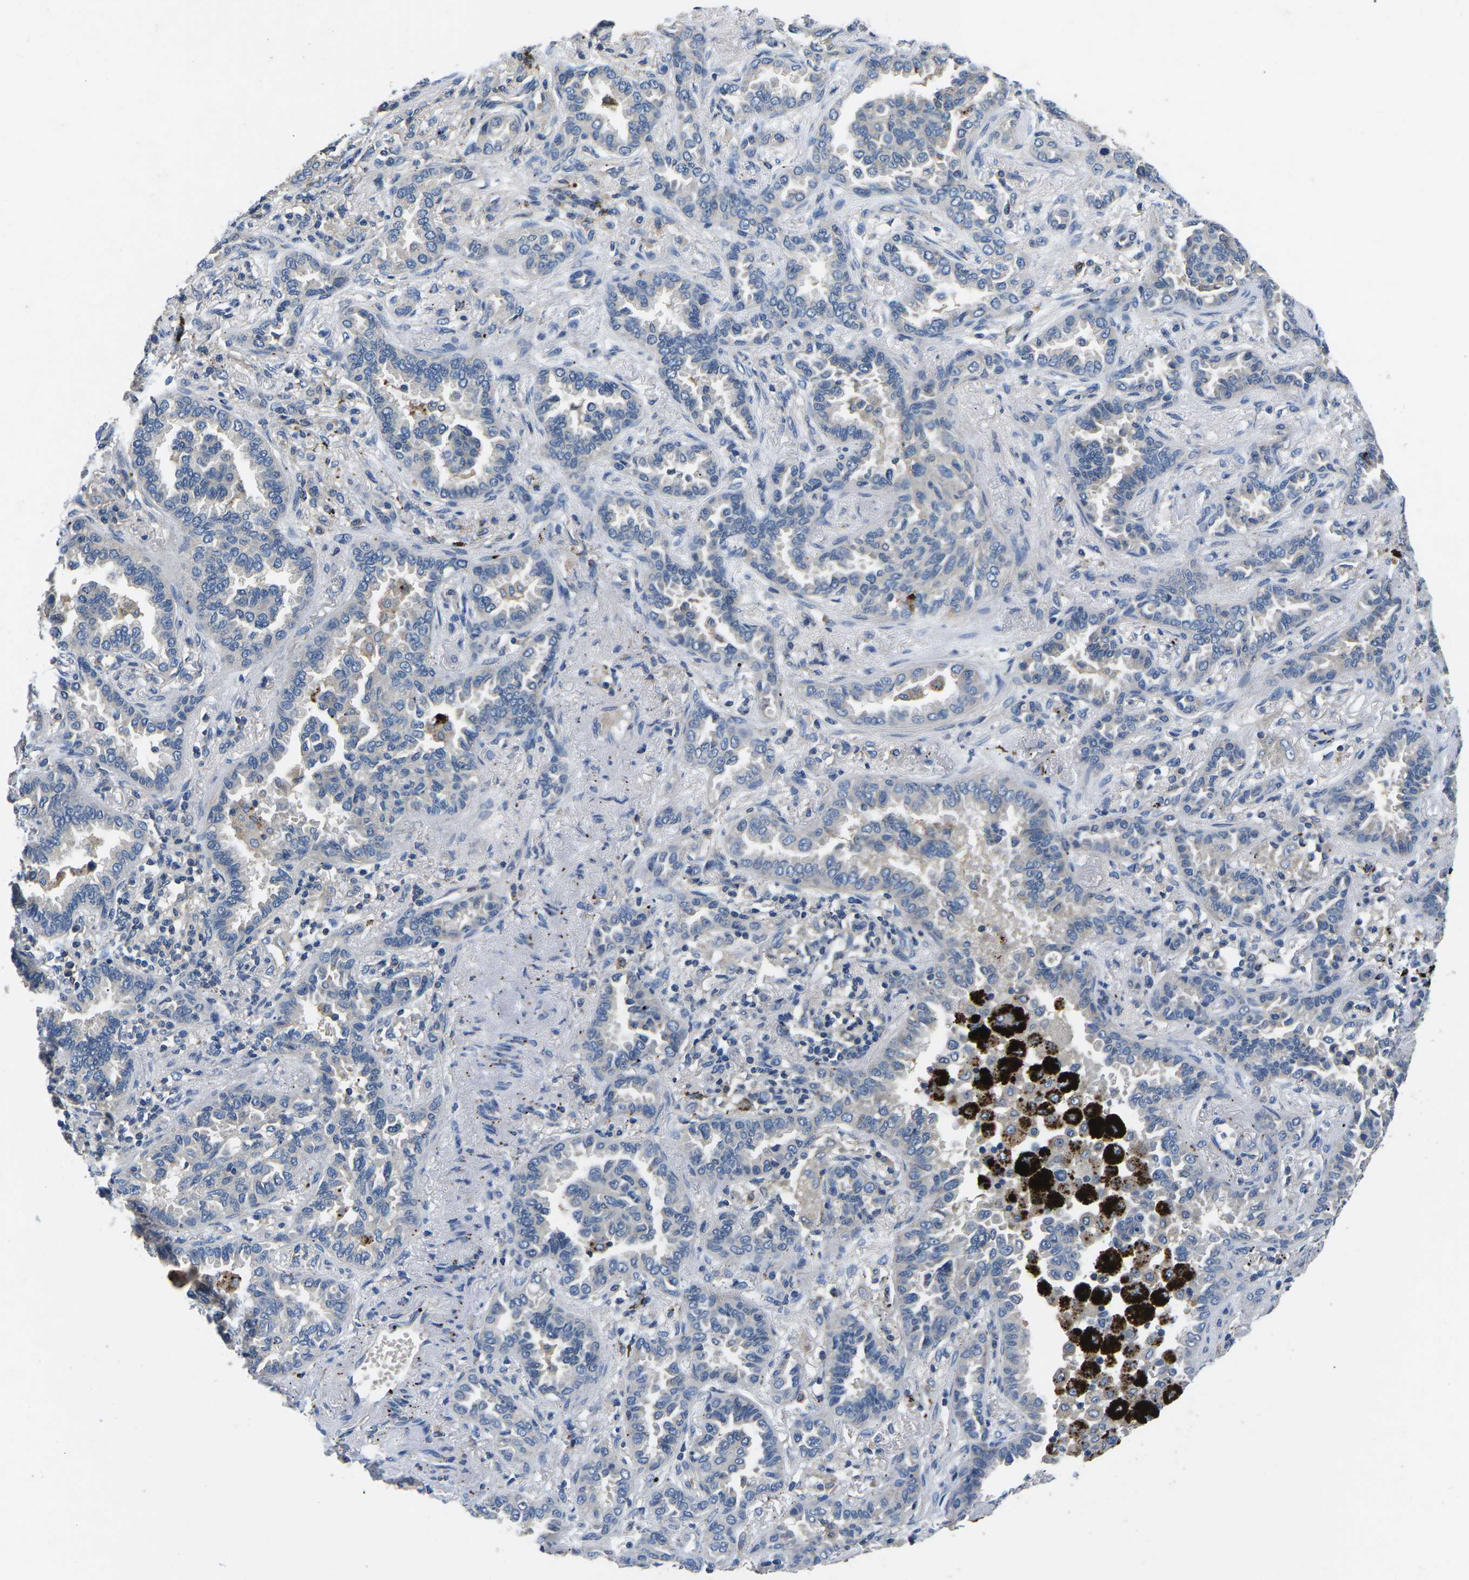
{"staining": {"intensity": "negative", "quantity": "none", "location": "none"}, "tissue": "lung cancer", "cell_type": "Tumor cells", "image_type": "cancer", "snomed": [{"axis": "morphology", "description": "Normal tissue, NOS"}, {"axis": "morphology", "description": "Adenocarcinoma, NOS"}, {"axis": "topography", "description": "Lung"}], "caption": "There is no significant staining in tumor cells of lung cancer.", "gene": "PDCD6IP", "patient": {"sex": "male", "age": 59}}